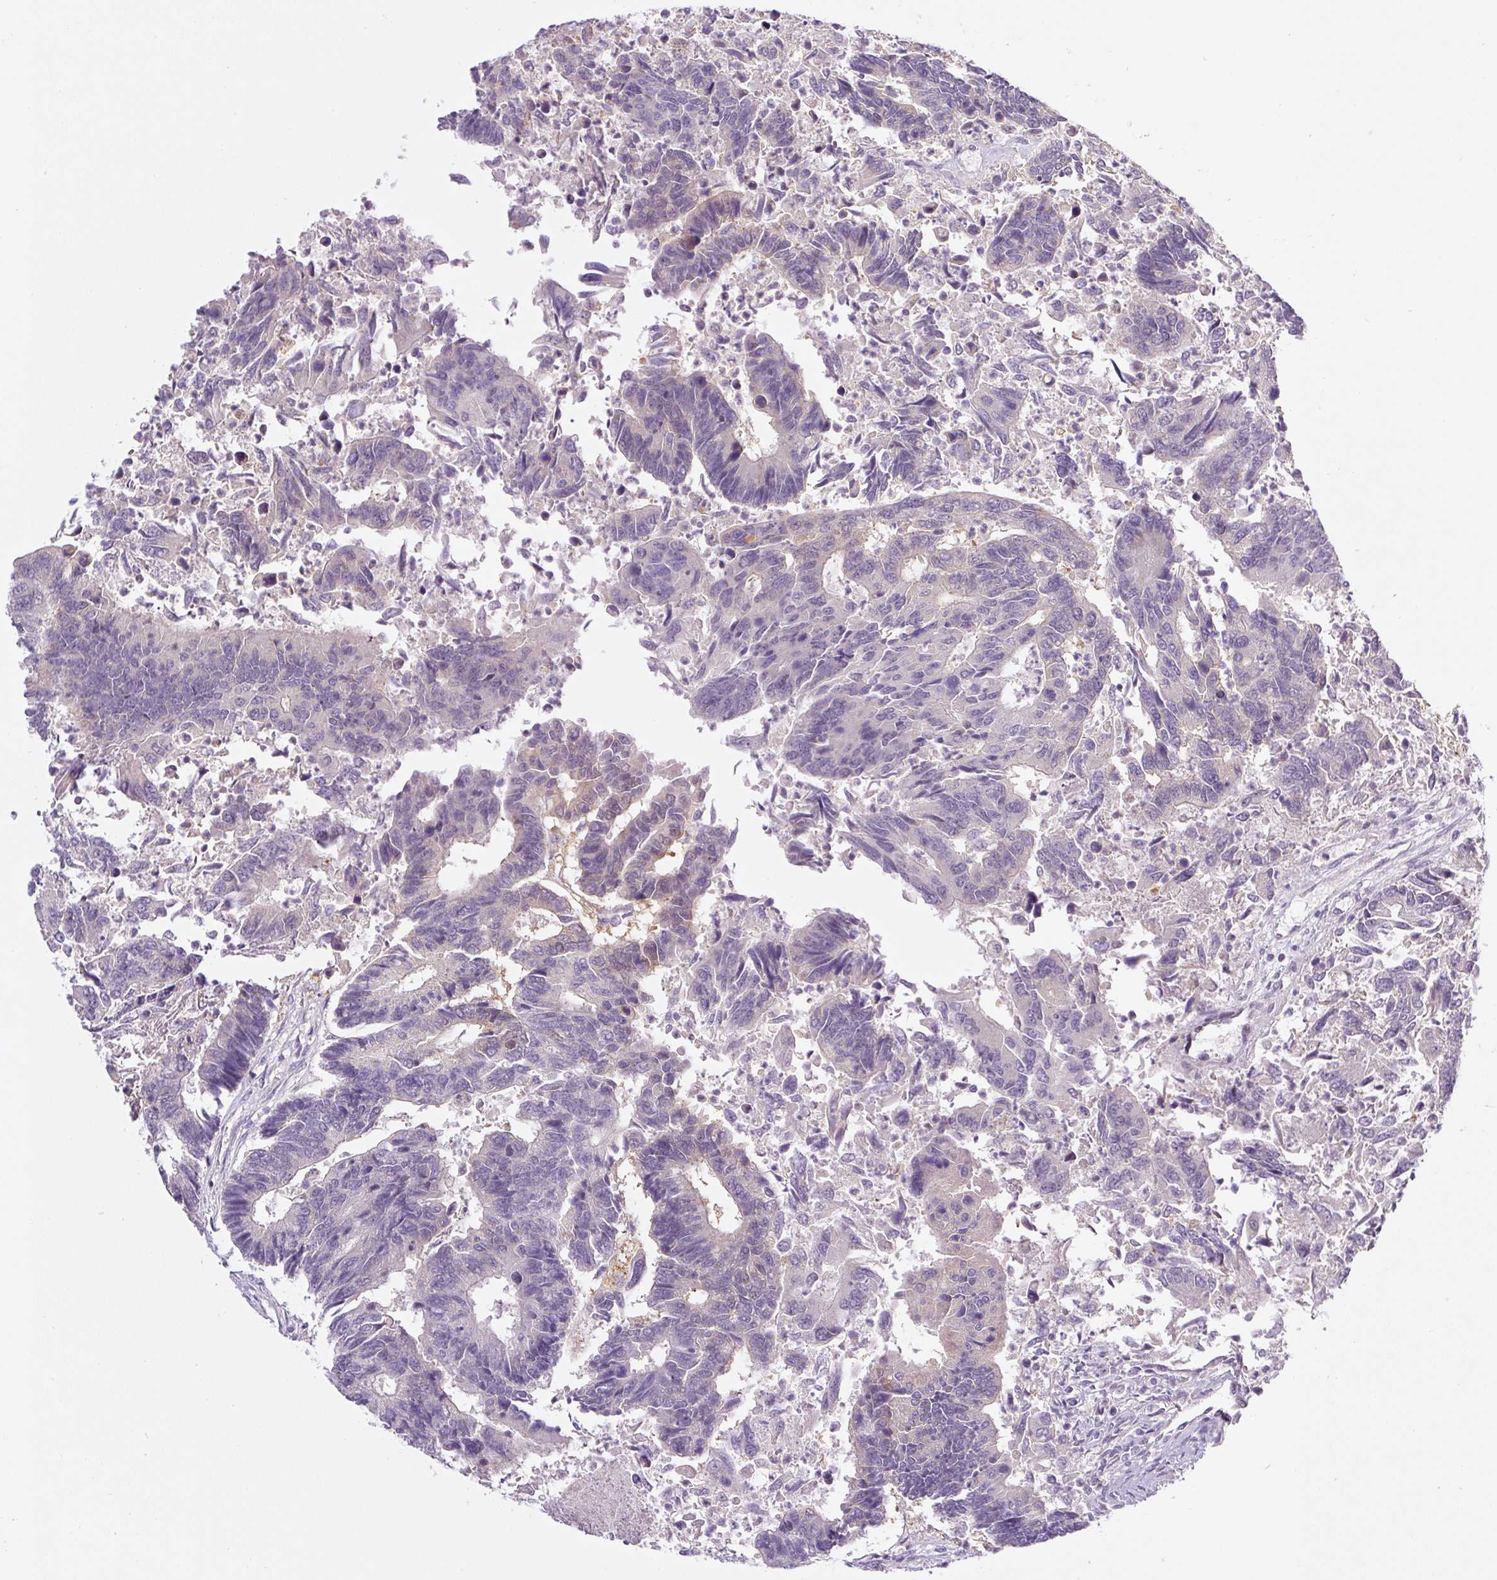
{"staining": {"intensity": "negative", "quantity": "none", "location": "none"}, "tissue": "colorectal cancer", "cell_type": "Tumor cells", "image_type": "cancer", "snomed": [{"axis": "morphology", "description": "Adenocarcinoma, NOS"}, {"axis": "topography", "description": "Colon"}], "caption": "The micrograph exhibits no staining of tumor cells in colorectal adenocarcinoma.", "gene": "PRKAA2", "patient": {"sex": "female", "age": 67}}